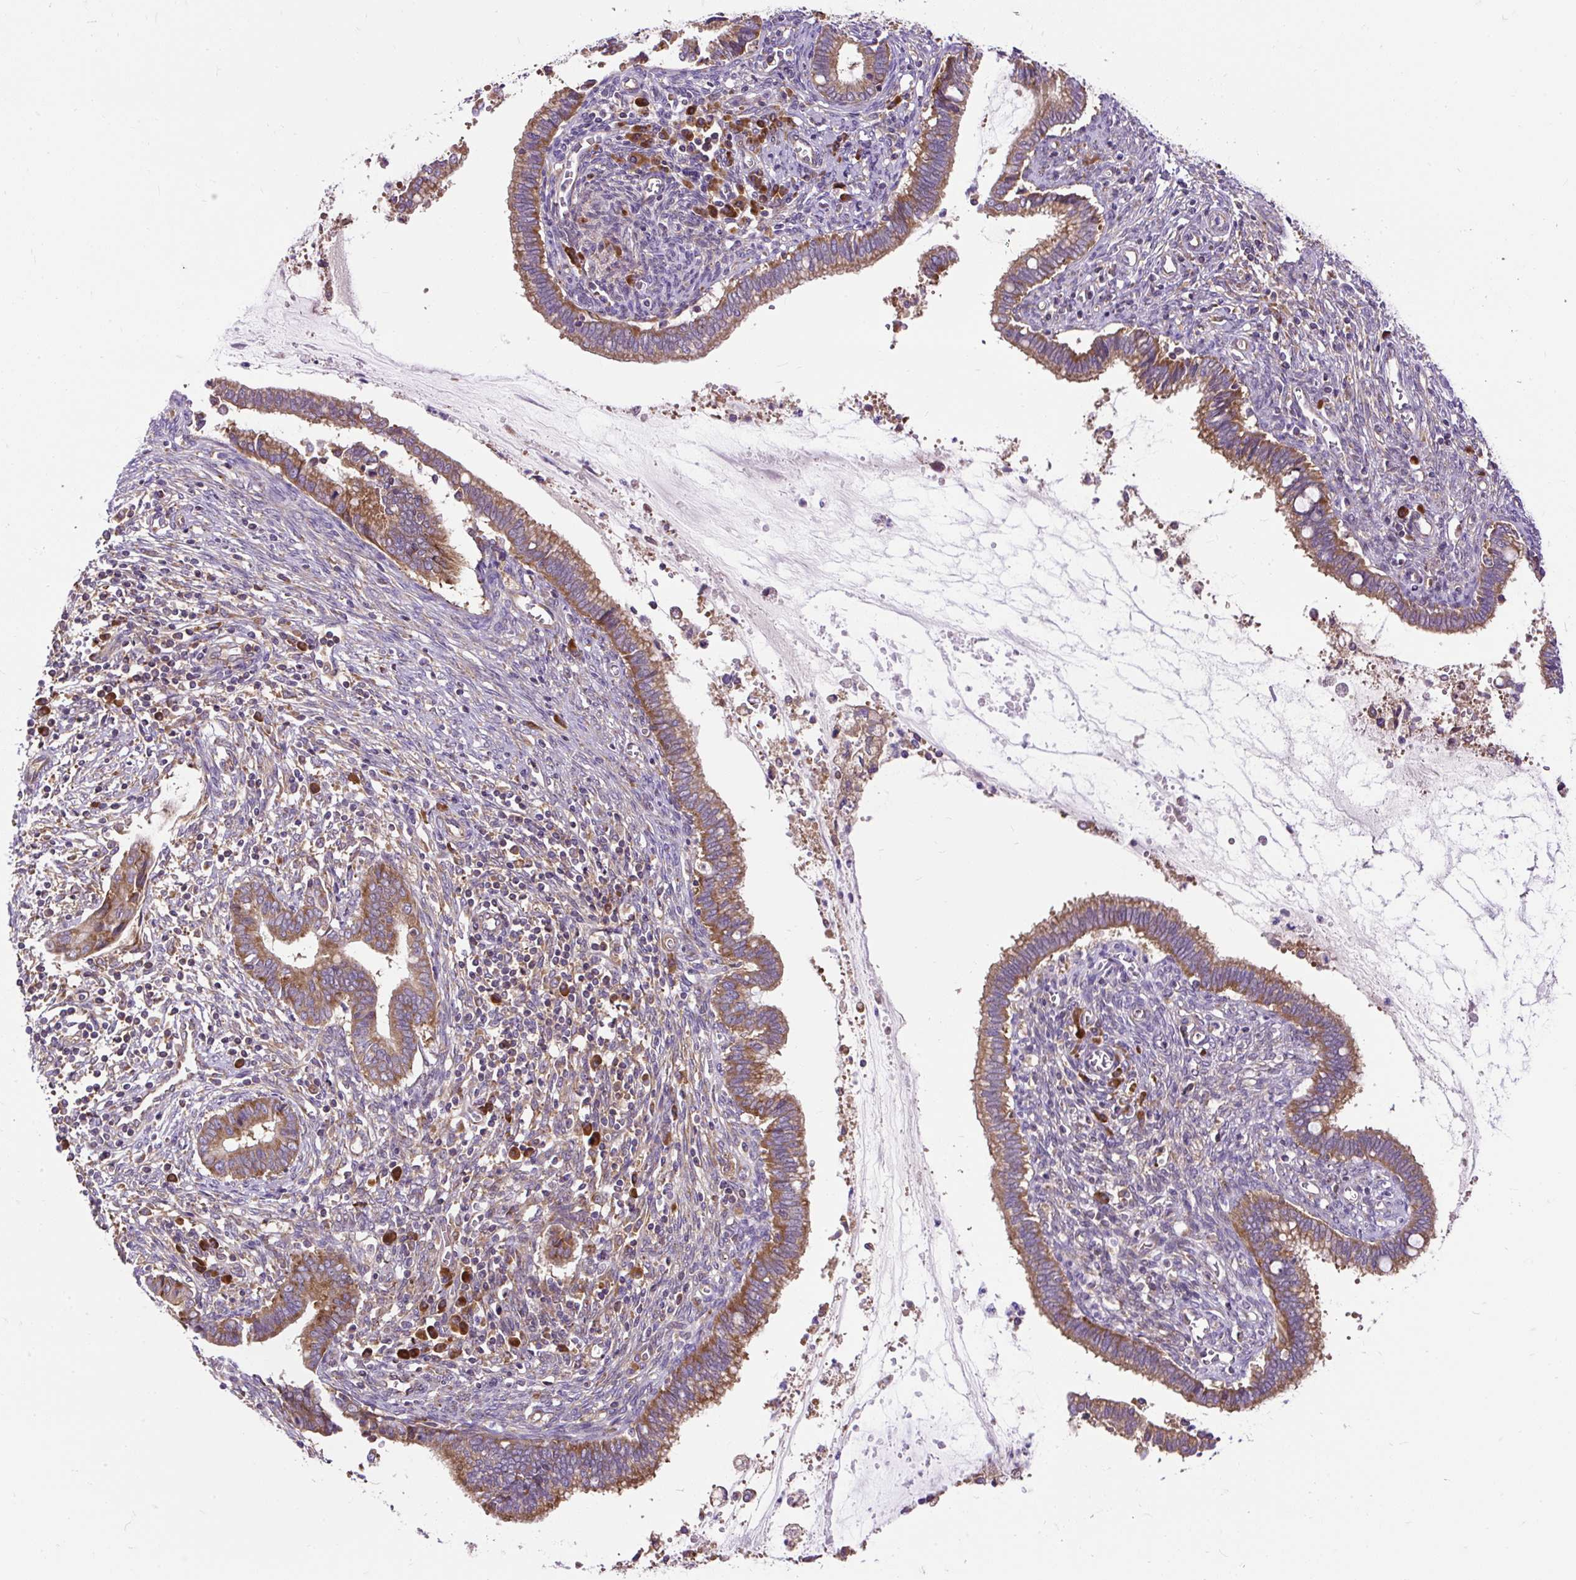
{"staining": {"intensity": "moderate", "quantity": ">75%", "location": "cytoplasmic/membranous"}, "tissue": "cervical cancer", "cell_type": "Tumor cells", "image_type": "cancer", "snomed": [{"axis": "morphology", "description": "Adenocarcinoma, NOS"}, {"axis": "topography", "description": "Cervix"}], "caption": "The immunohistochemical stain highlights moderate cytoplasmic/membranous positivity in tumor cells of adenocarcinoma (cervical) tissue.", "gene": "RPS5", "patient": {"sex": "female", "age": 44}}